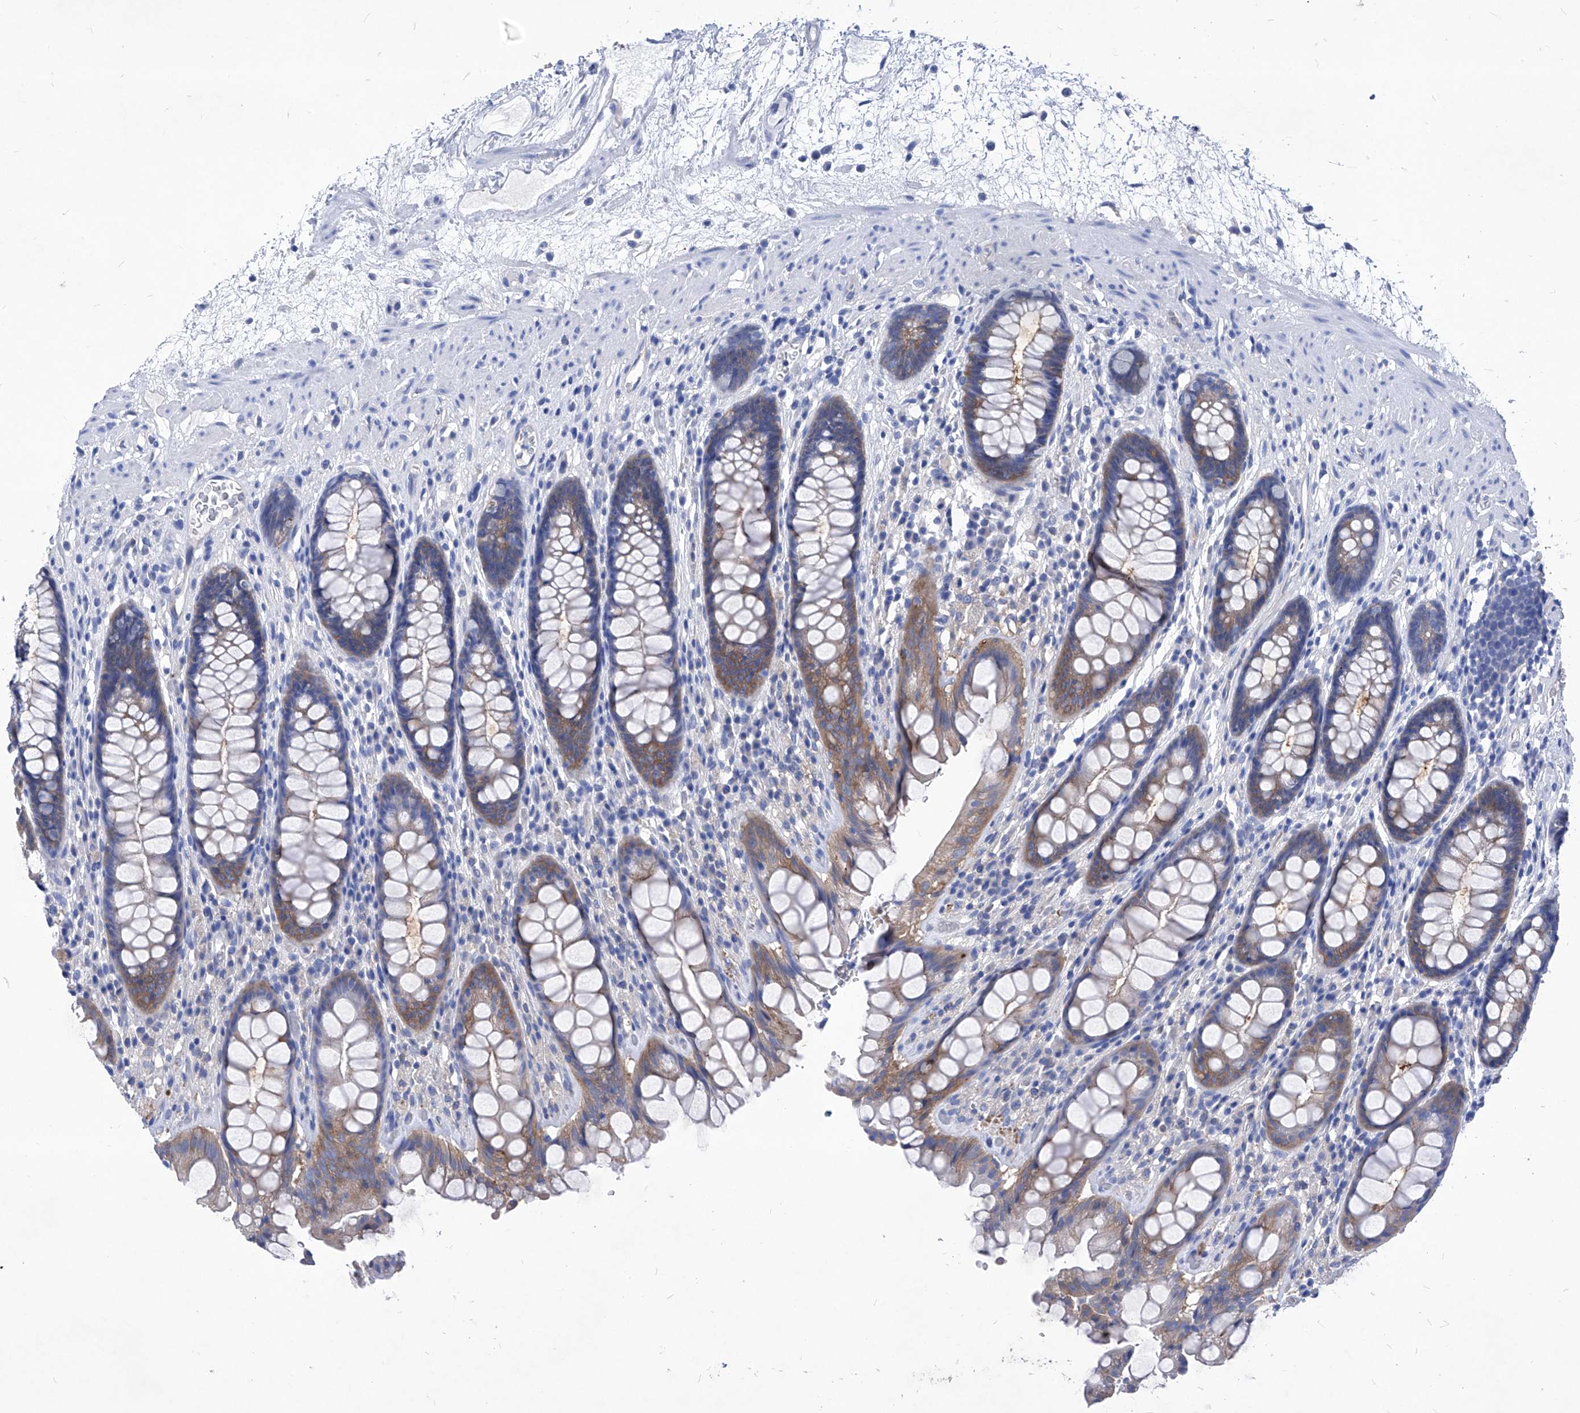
{"staining": {"intensity": "moderate", "quantity": ">75%", "location": "cytoplasmic/membranous"}, "tissue": "rectum", "cell_type": "Glandular cells", "image_type": "normal", "snomed": [{"axis": "morphology", "description": "Normal tissue, NOS"}, {"axis": "topography", "description": "Rectum"}], "caption": "IHC of unremarkable rectum reveals medium levels of moderate cytoplasmic/membranous expression in approximately >75% of glandular cells.", "gene": "XPNPEP1", "patient": {"sex": "male", "age": 64}}